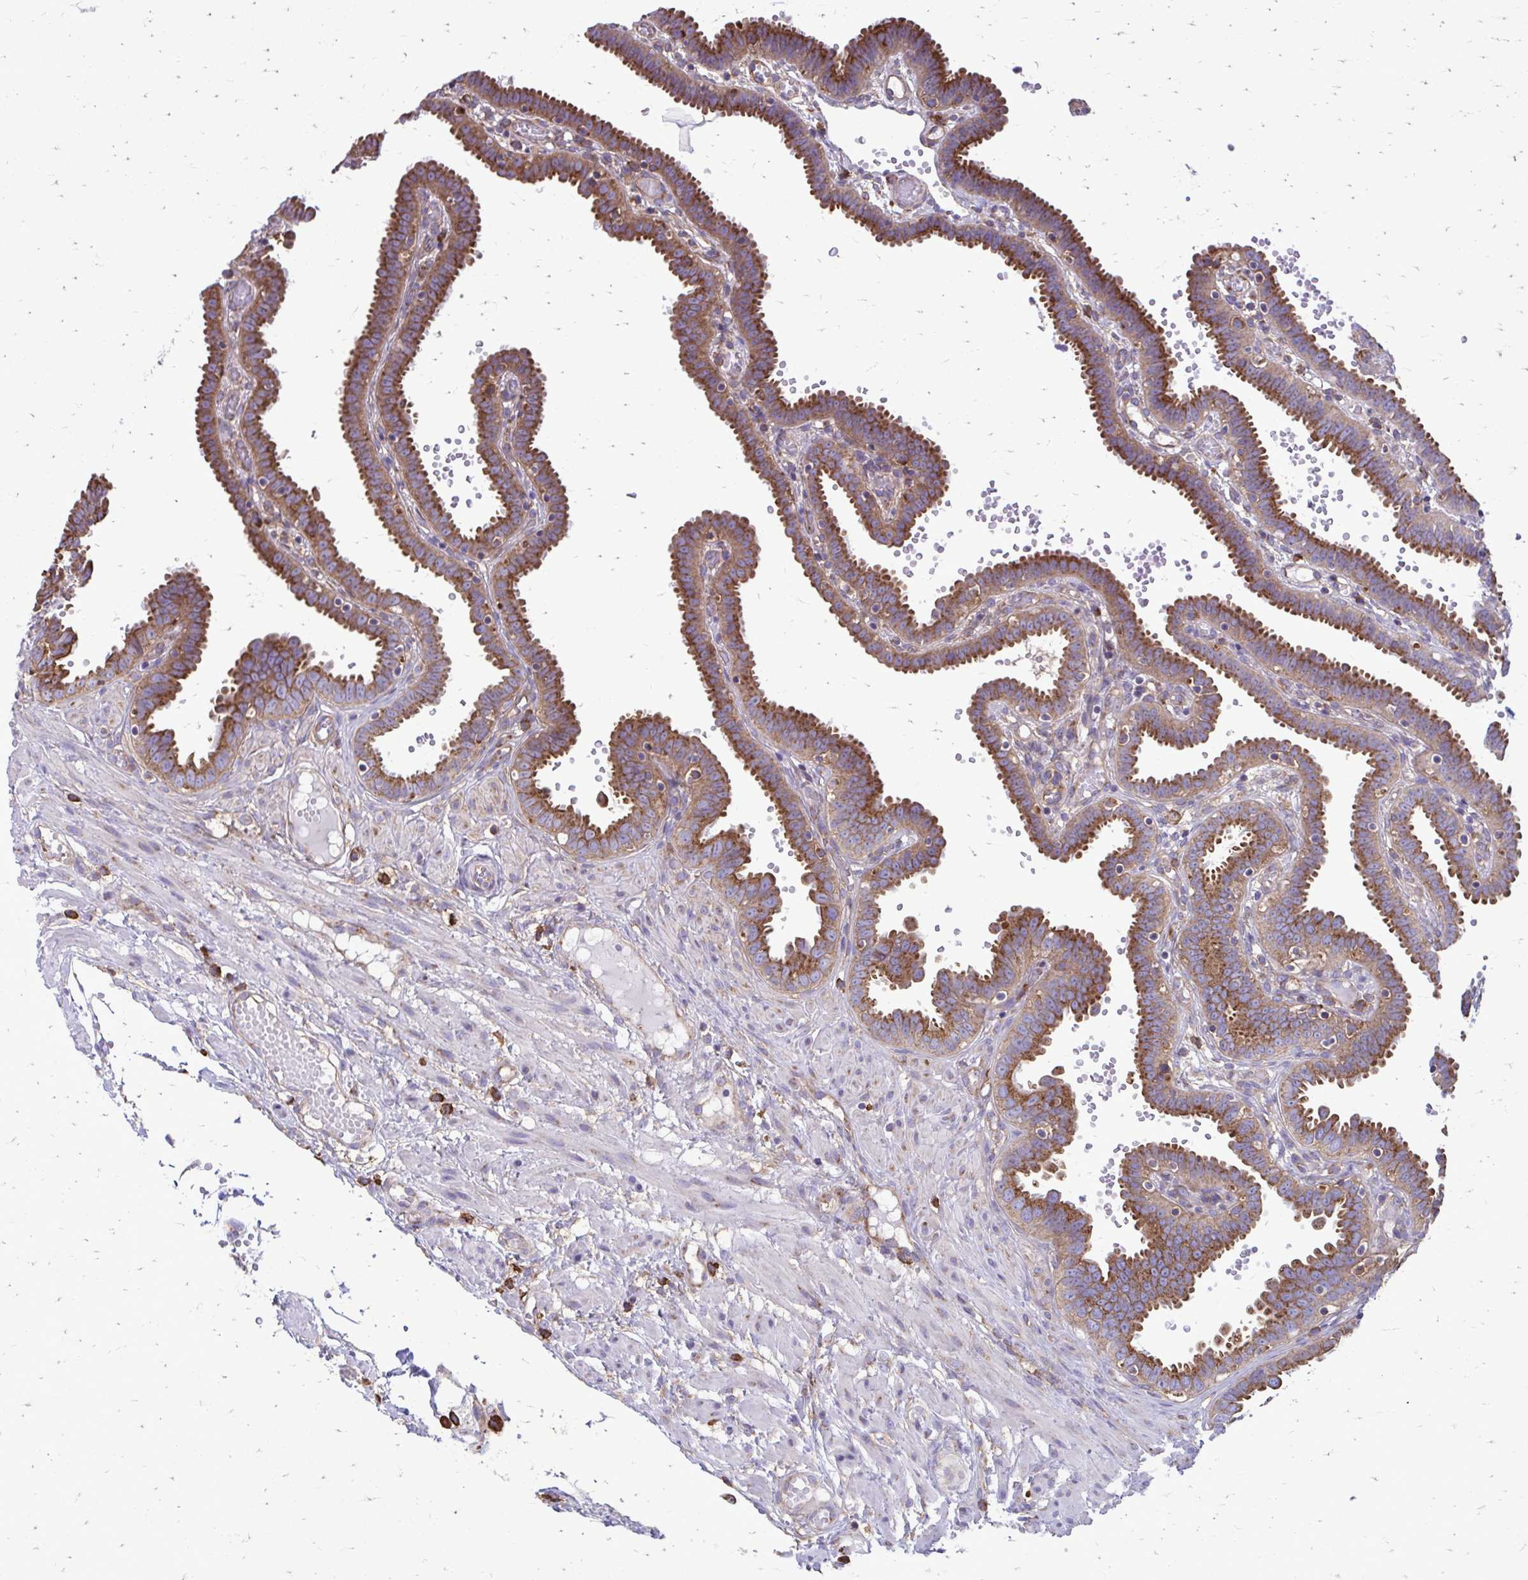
{"staining": {"intensity": "strong", "quantity": ">75%", "location": "cytoplasmic/membranous"}, "tissue": "fallopian tube", "cell_type": "Glandular cells", "image_type": "normal", "snomed": [{"axis": "morphology", "description": "Normal tissue, NOS"}, {"axis": "topography", "description": "Fallopian tube"}], "caption": "About >75% of glandular cells in unremarkable human fallopian tube exhibit strong cytoplasmic/membranous protein positivity as visualized by brown immunohistochemical staining.", "gene": "CLTA", "patient": {"sex": "female", "age": 37}}